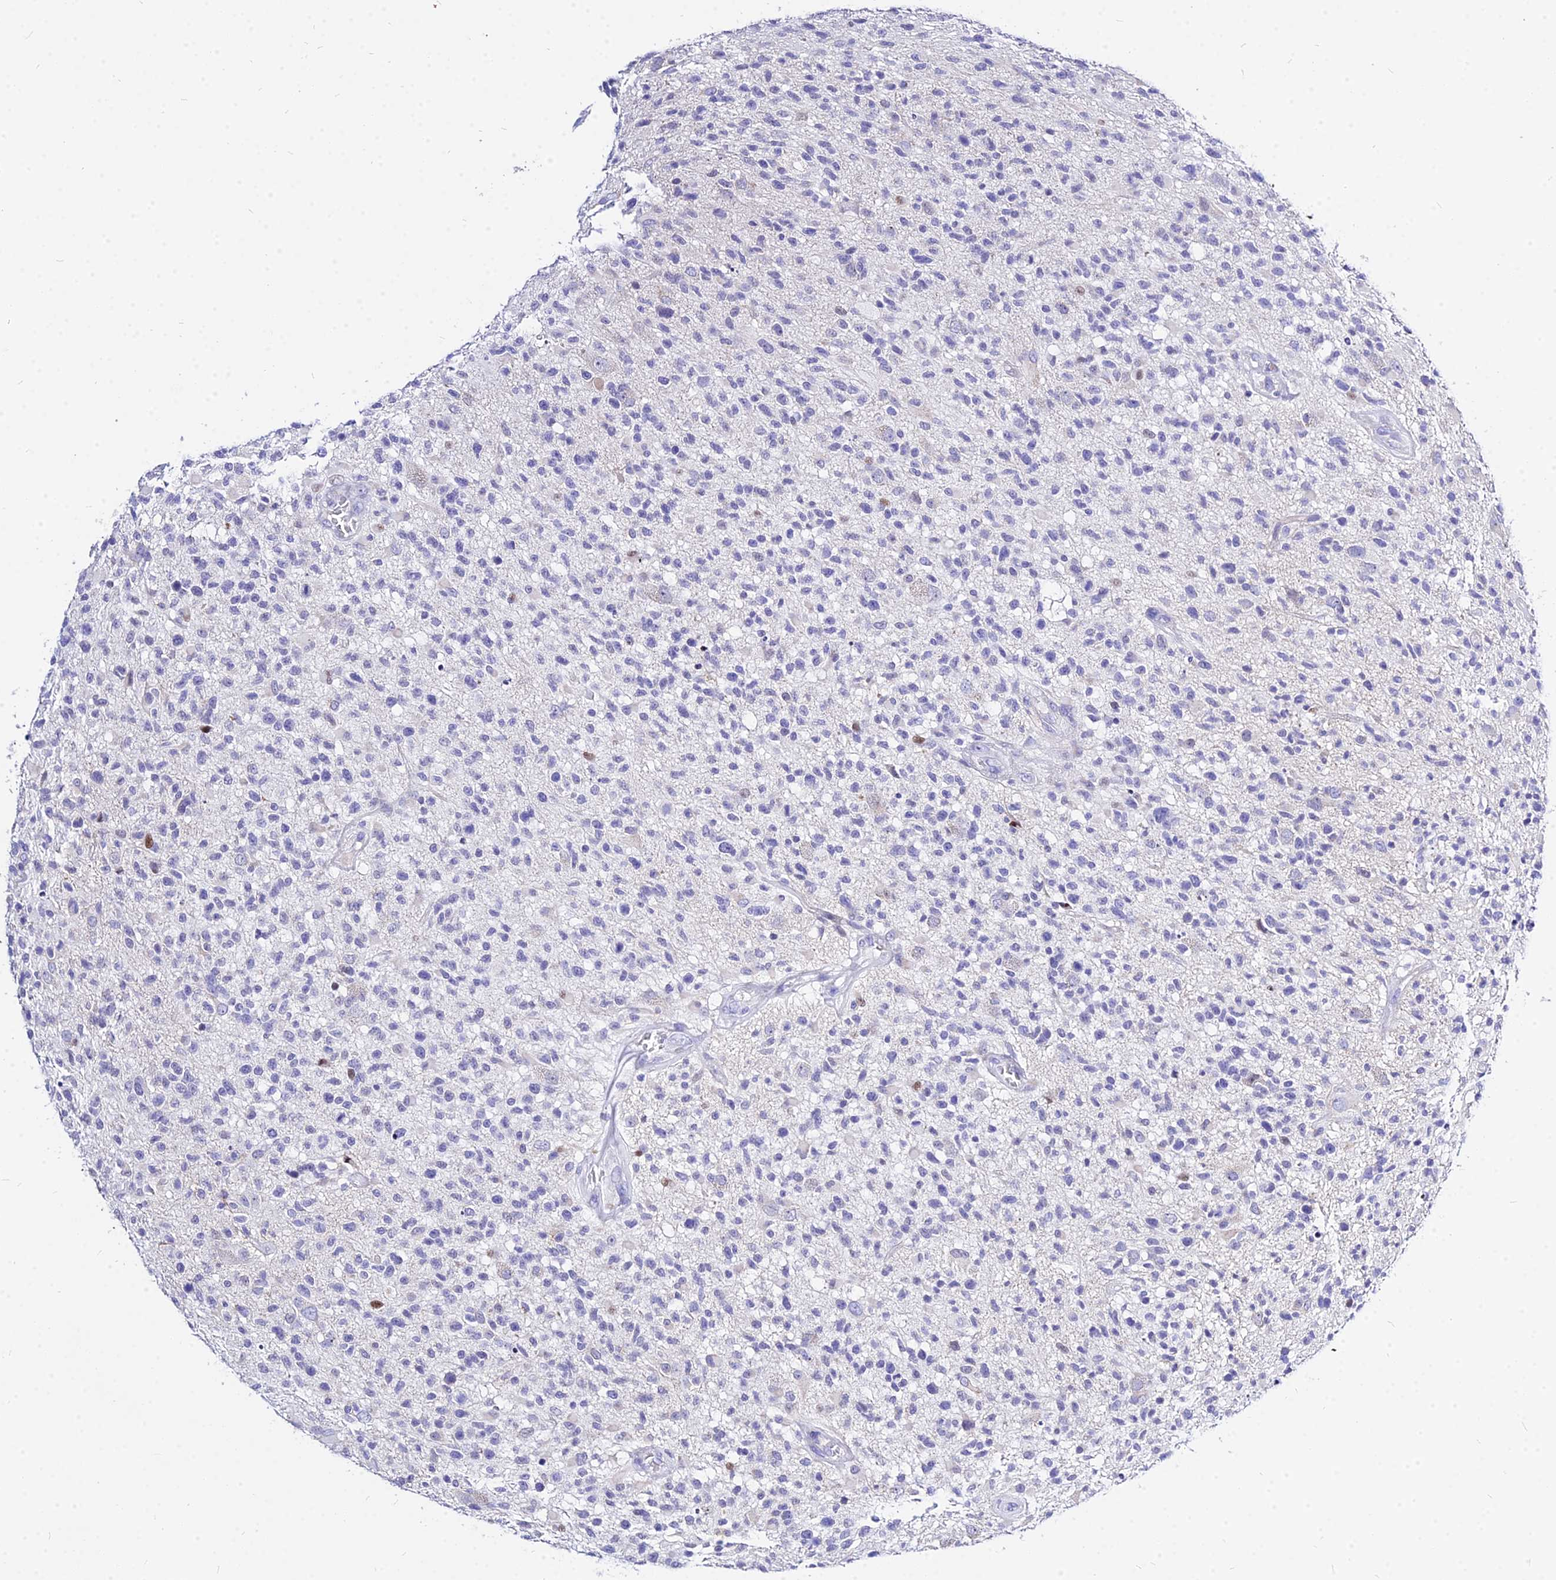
{"staining": {"intensity": "negative", "quantity": "none", "location": "none"}, "tissue": "glioma", "cell_type": "Tumor cells", "image_type": "cancer", "snomed": [{"axis": "morphology", "description": "Glioma, malignant, High grade"}, {"axis": "morphology", "description": "Glioblastoma, NOS"}, {"axis": "topography", "description": "Brain"}], "caption": "This is a micrograph of immunohistochemistry (IHC) staining of glioma, which shows no staining in tumor cells. (Brightfield microscopy of DAB (3,3'-diaminobenzidine) immunohistochemistry (IHC) at high magnification).", "gene": "CARD18", "patient": {"sex": "male", "age": 60}}